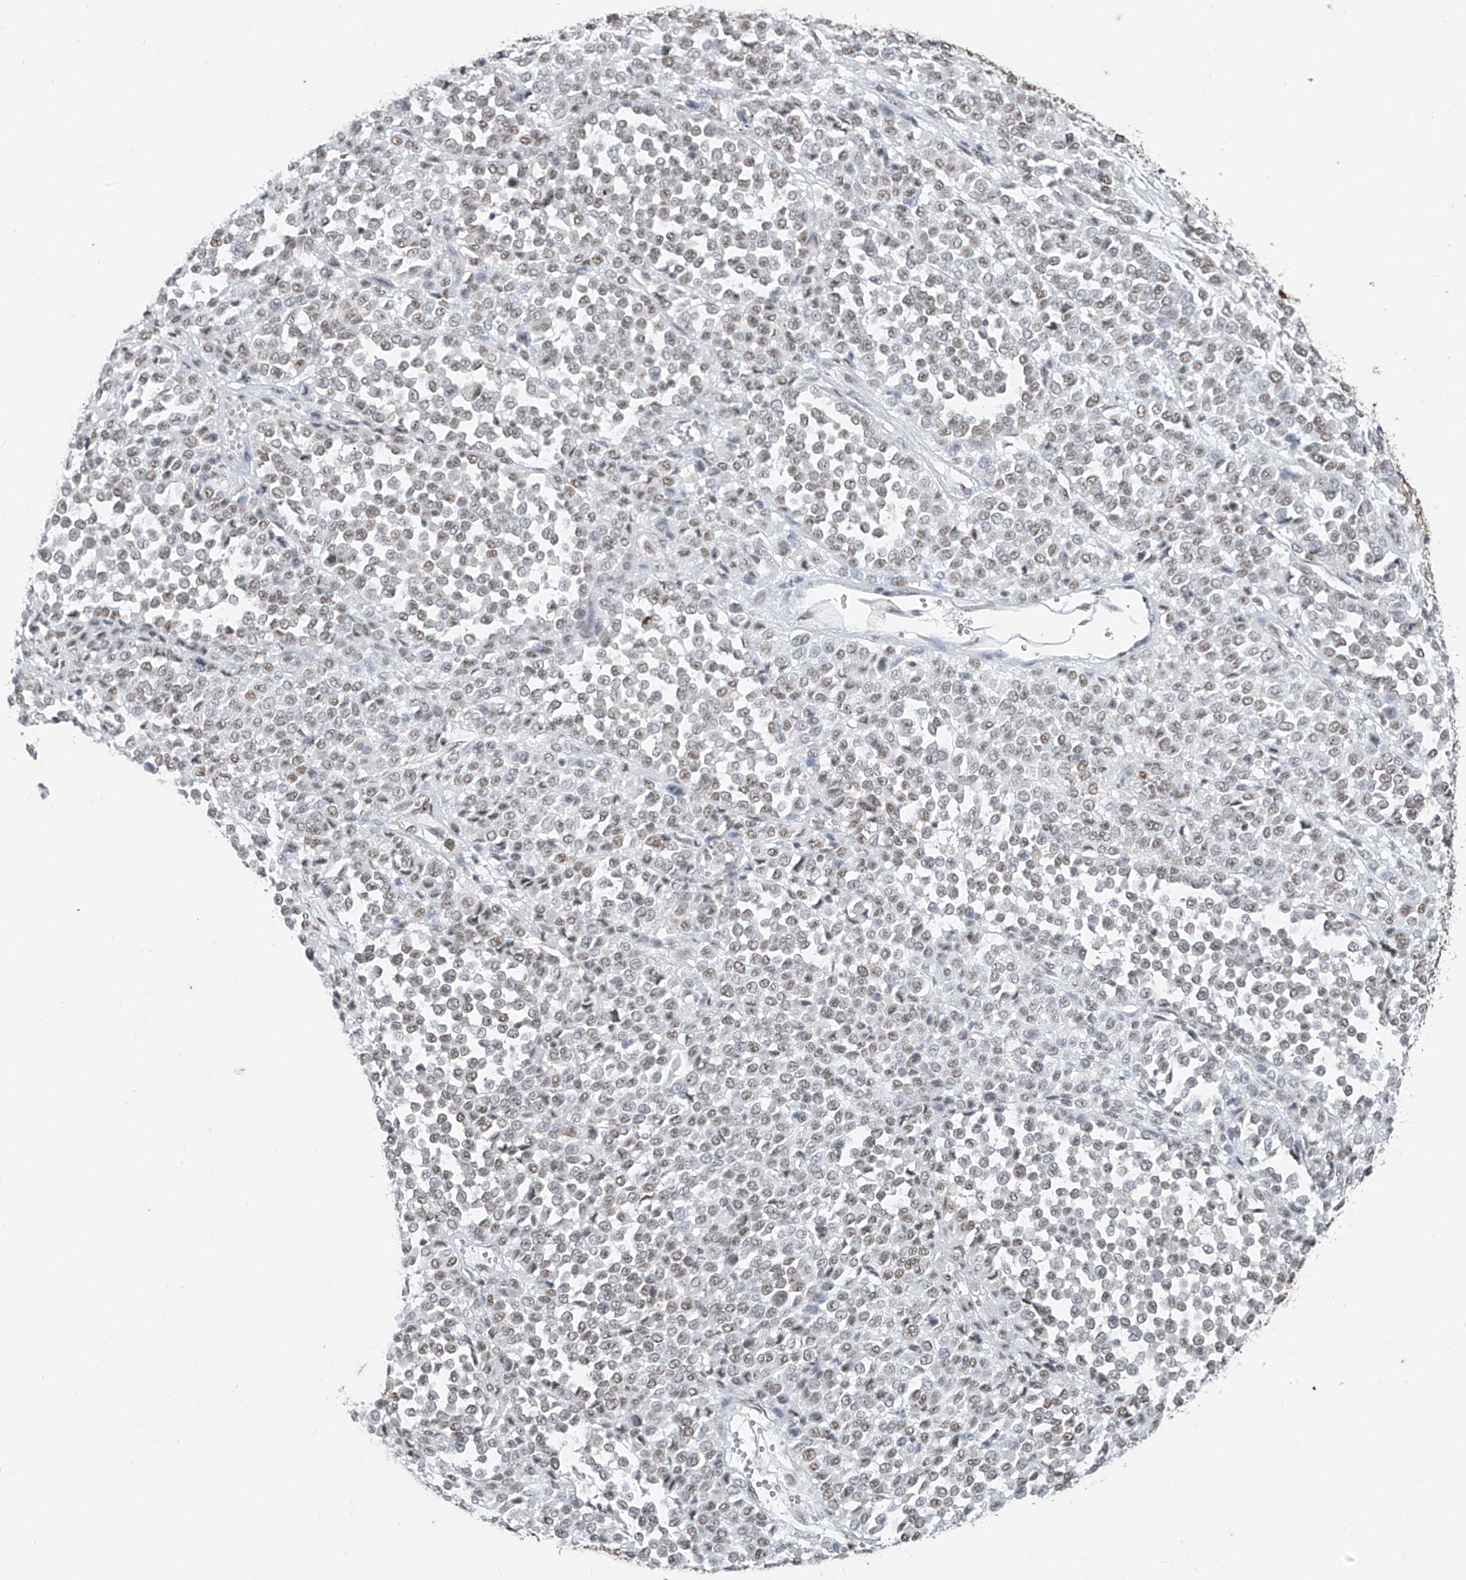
{"staining": {"intensity": "weak", "quantity": "25%-75%", "location": "nuclear"}, "tissue": "melanoma", "cell_type": "Tumor cells", "image_type": "cancer", "snomed": [{"axis": "morphology", "description": "Malignant melanoma, Metastatic site"}, {"axis": "topography", "description": "Pancreas"}], "caption": "Malignant melanoma (metastatic site) stained with a protein marker reveals weak staining in tumor cells.", "gene": "TFEC", "patient": {"sex": "female", "age": 30}}